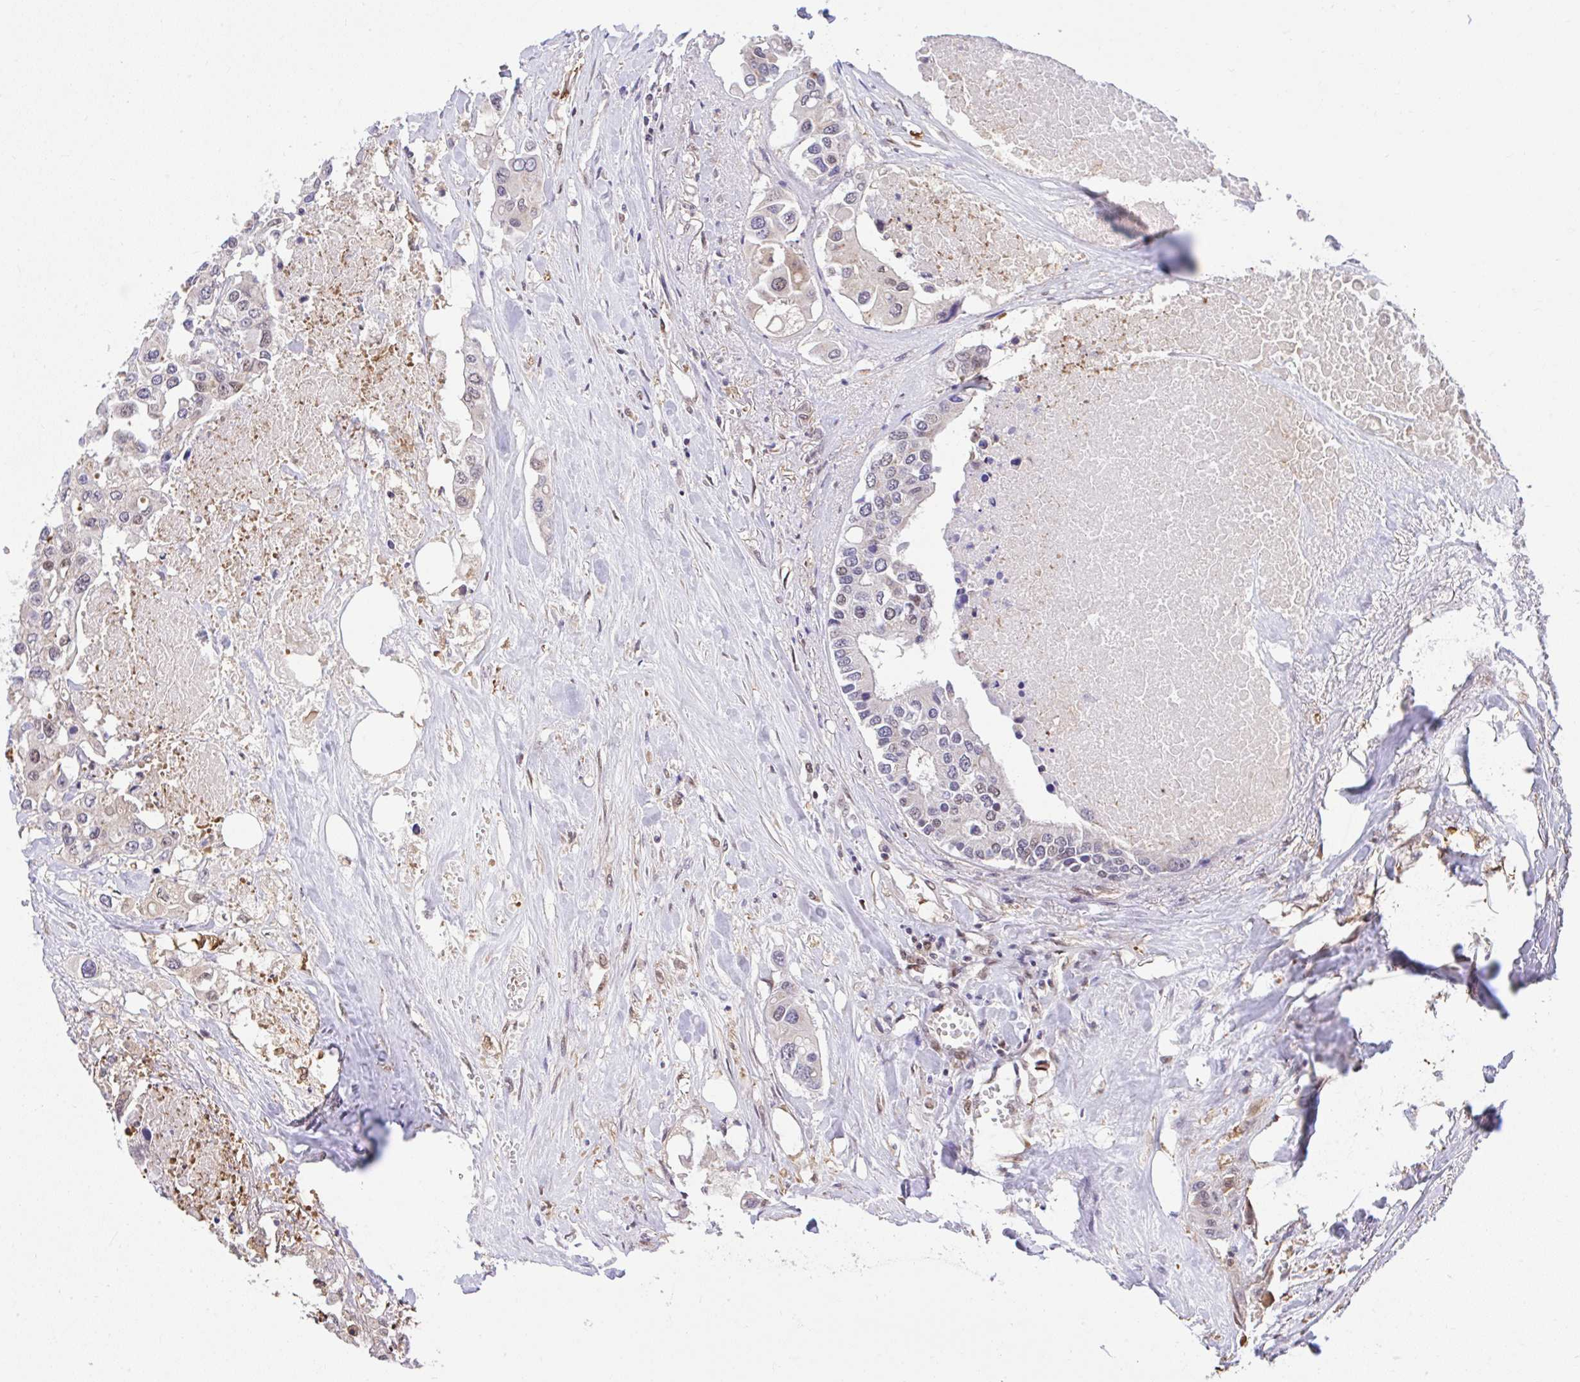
{"staining": {"intensity": "weak", "quantity": "<25%", "location": "nuclear"}, "tissue": "colorectal cancer", "cell_type": "Tumor cells", "image_type": "cancer", "snomed": [{"axis": "morphology", "description": "Adenocarcinoma, NOS"}, {"axis": "topography", "description": "Colon"}], "caption": "Human adenocarcinoma (colorectal) stained for a protein using IHC demonstrates no positivity in tumor cells.", "gene": "GLIS3", "patient": {"sex": "male", "age": 77}}